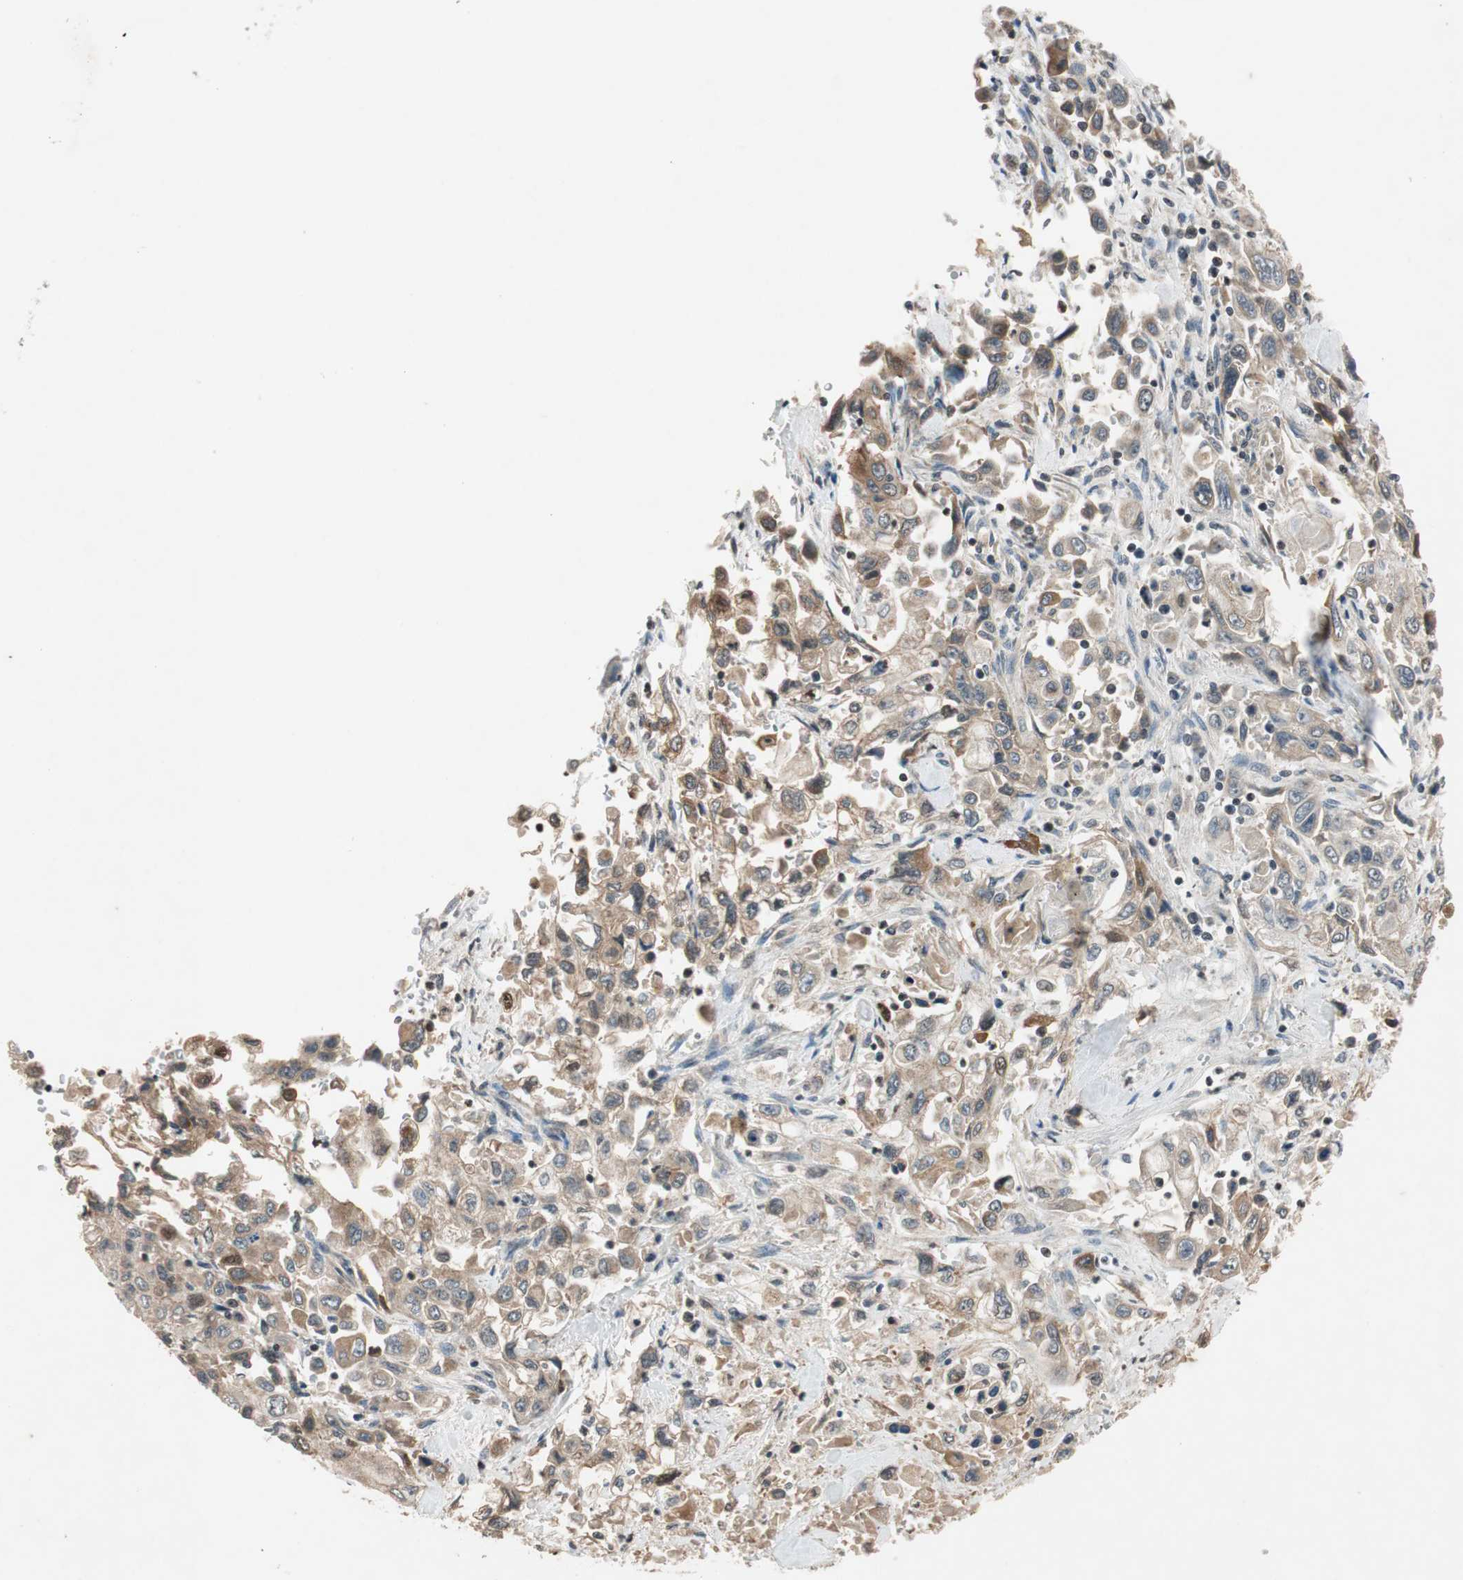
{"staining": {"intensity": "weak", "quantity": ">75%", "location": "cytoplasmic/membranous"}, "tissue": "pancreatic cancer", "cell_type": "Tumor cells", "image_type": "cancer", "snomed": [{"axis": "morphology", "description": "Adenocarcinoma, NOS"}, {"axis": "topography", "description": "Pancreas"}], "caption": "Protein staining of pancreatic cancer (adenocarcinoma) tissue displays weak cytoplasmic/membranous staining in approximately >75% of tumor cells.", "gene": "GCLM", "patient": {"sex": "male", "age": 70}}